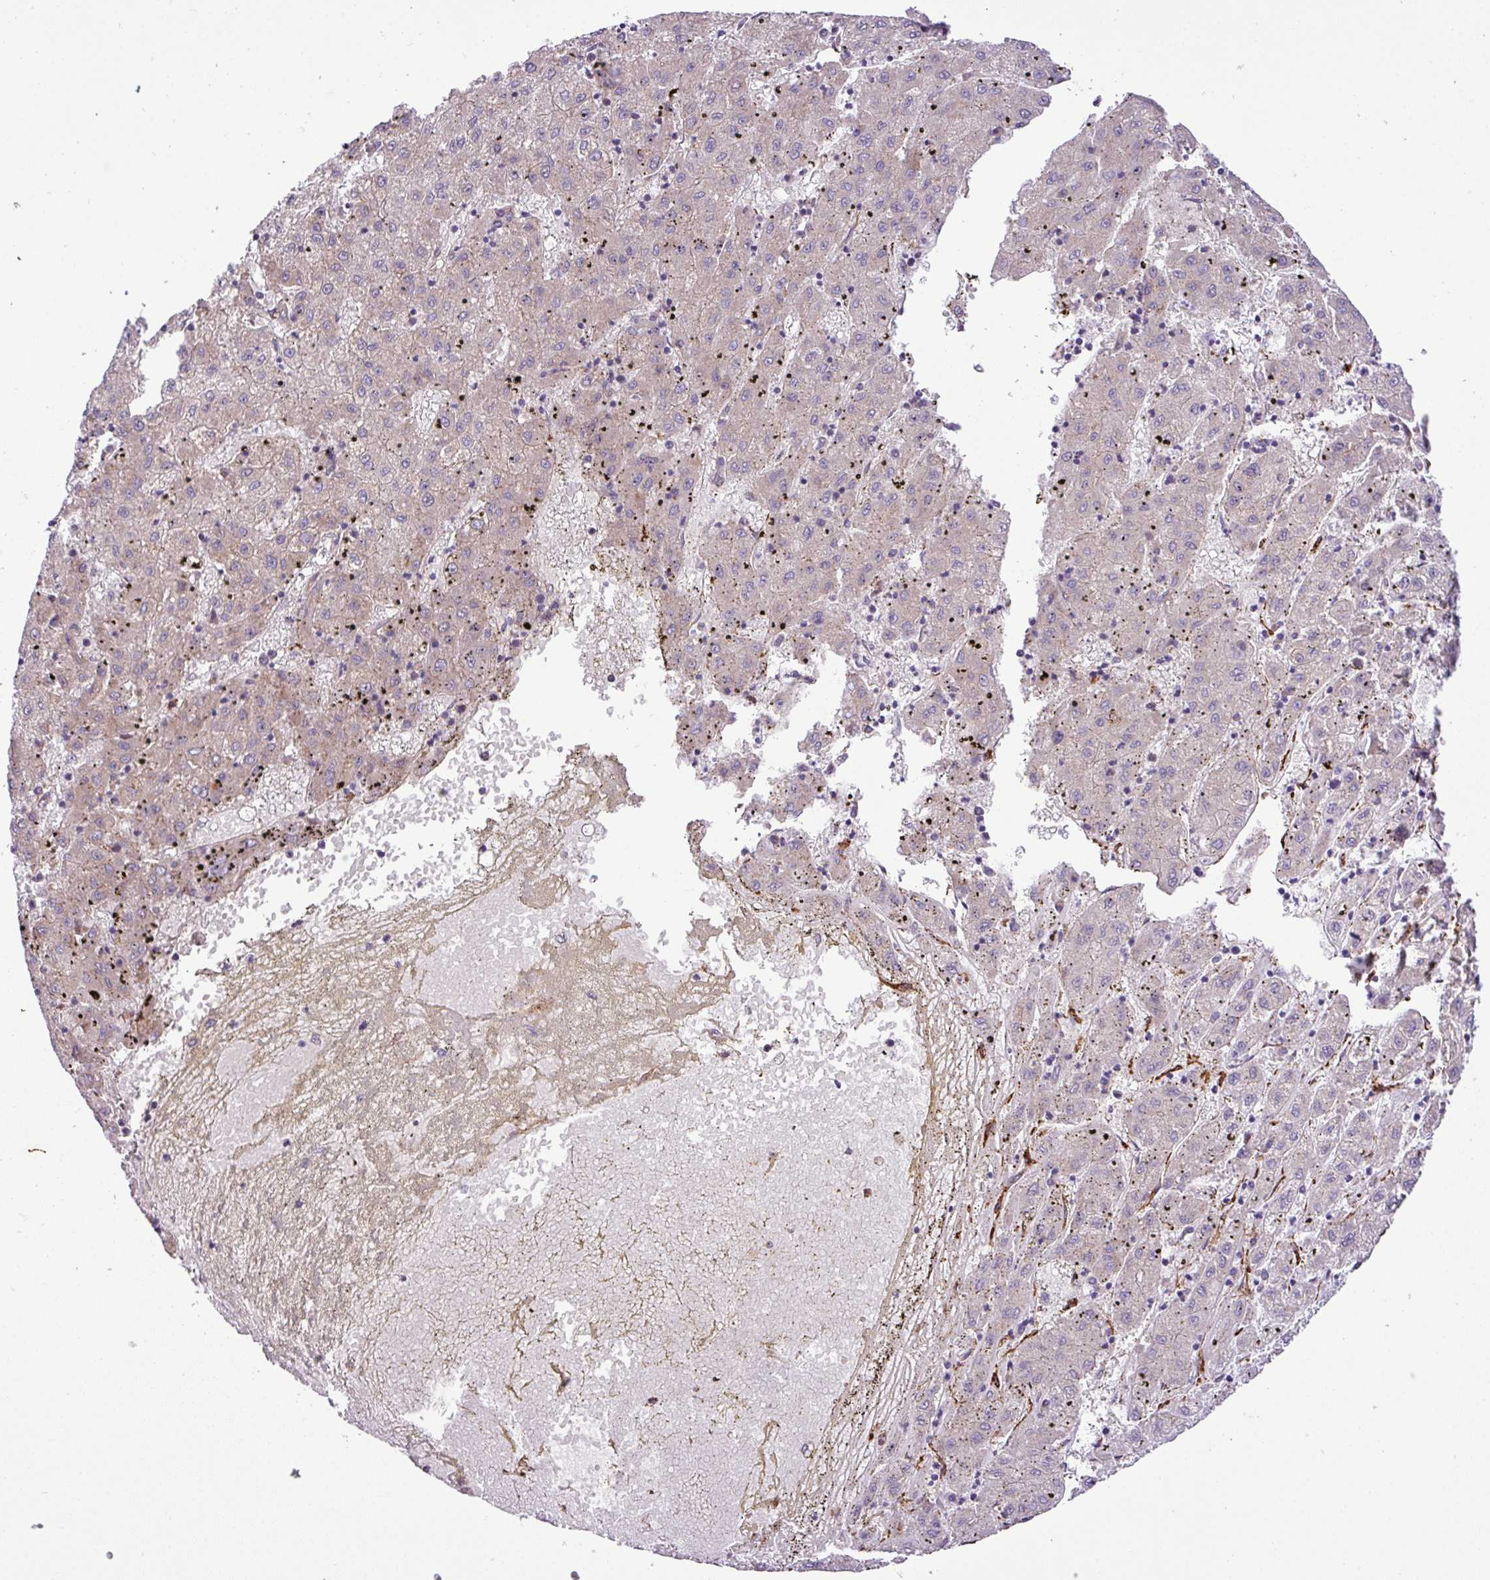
{"staining": {"intensity": "weak", "quantity": "25%-75%", "location": "cytoplasmic/membranous"}, "tissue": "liver cancer", "cell_type": "Tumor cells", "image_type": "cancer", "snomed": [{"axis": "morphology", "description": "Carcinoma, Hepatocellular, NOS"}, {"axis": "topography", "description": "Liver"}], "caption": "A high-resolution photomicrograph shows immunohistochemistry staining of liver hepatocellular carcinoma, which shows weak cytoplasmic/membranous positivity in approximately 25%-75% of tumor cells. The protein is shown in brown color, while the nuclei are stained blue.", "gene": "FAM47E", "patient": {"sex": "male", "age": 72}}